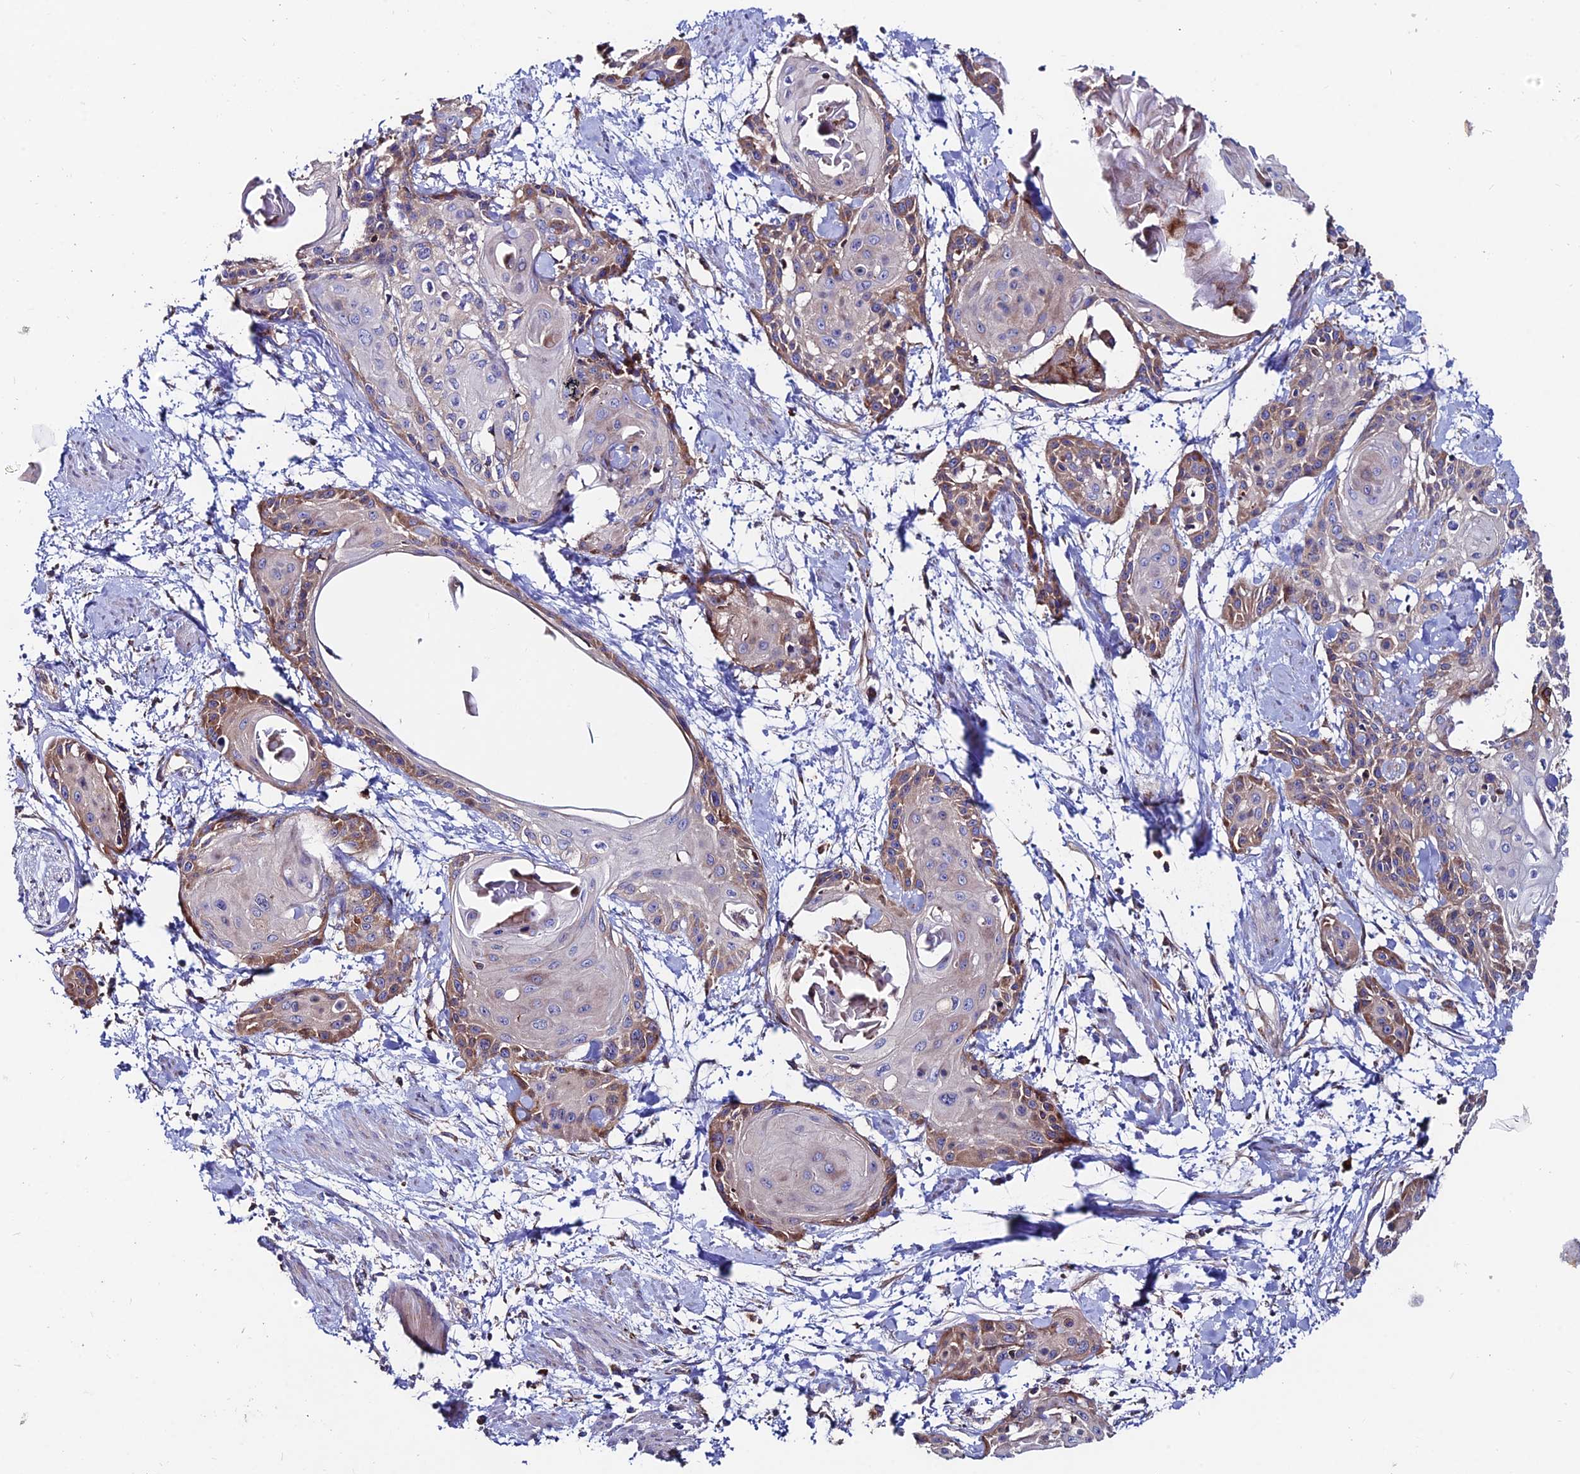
{"staining": {"intensity": "moderate", "quantity": "25%-75%", "location": "cytoplasmic/membranous"}, "tissue": "cervical cancer", "cell_type": "Tumor cells", "image_type": "cancer", "snomed": [{"axis": "morphology", "description": "Squamous cell carcinoma, NOS"}, {"axis": "topography", "description": "Cervix"}], "caption": "This micrograph exhibits cervical cancer stained with immunohistochemistry (IHC) to label a protein in brown. The cytoplasmic/membranous of tumor cells show moderate positivity for the protein. Nuclei are counter-stained blue.", "gene": "EIF3K", "patient": {"sex": "female", "age": 57}}